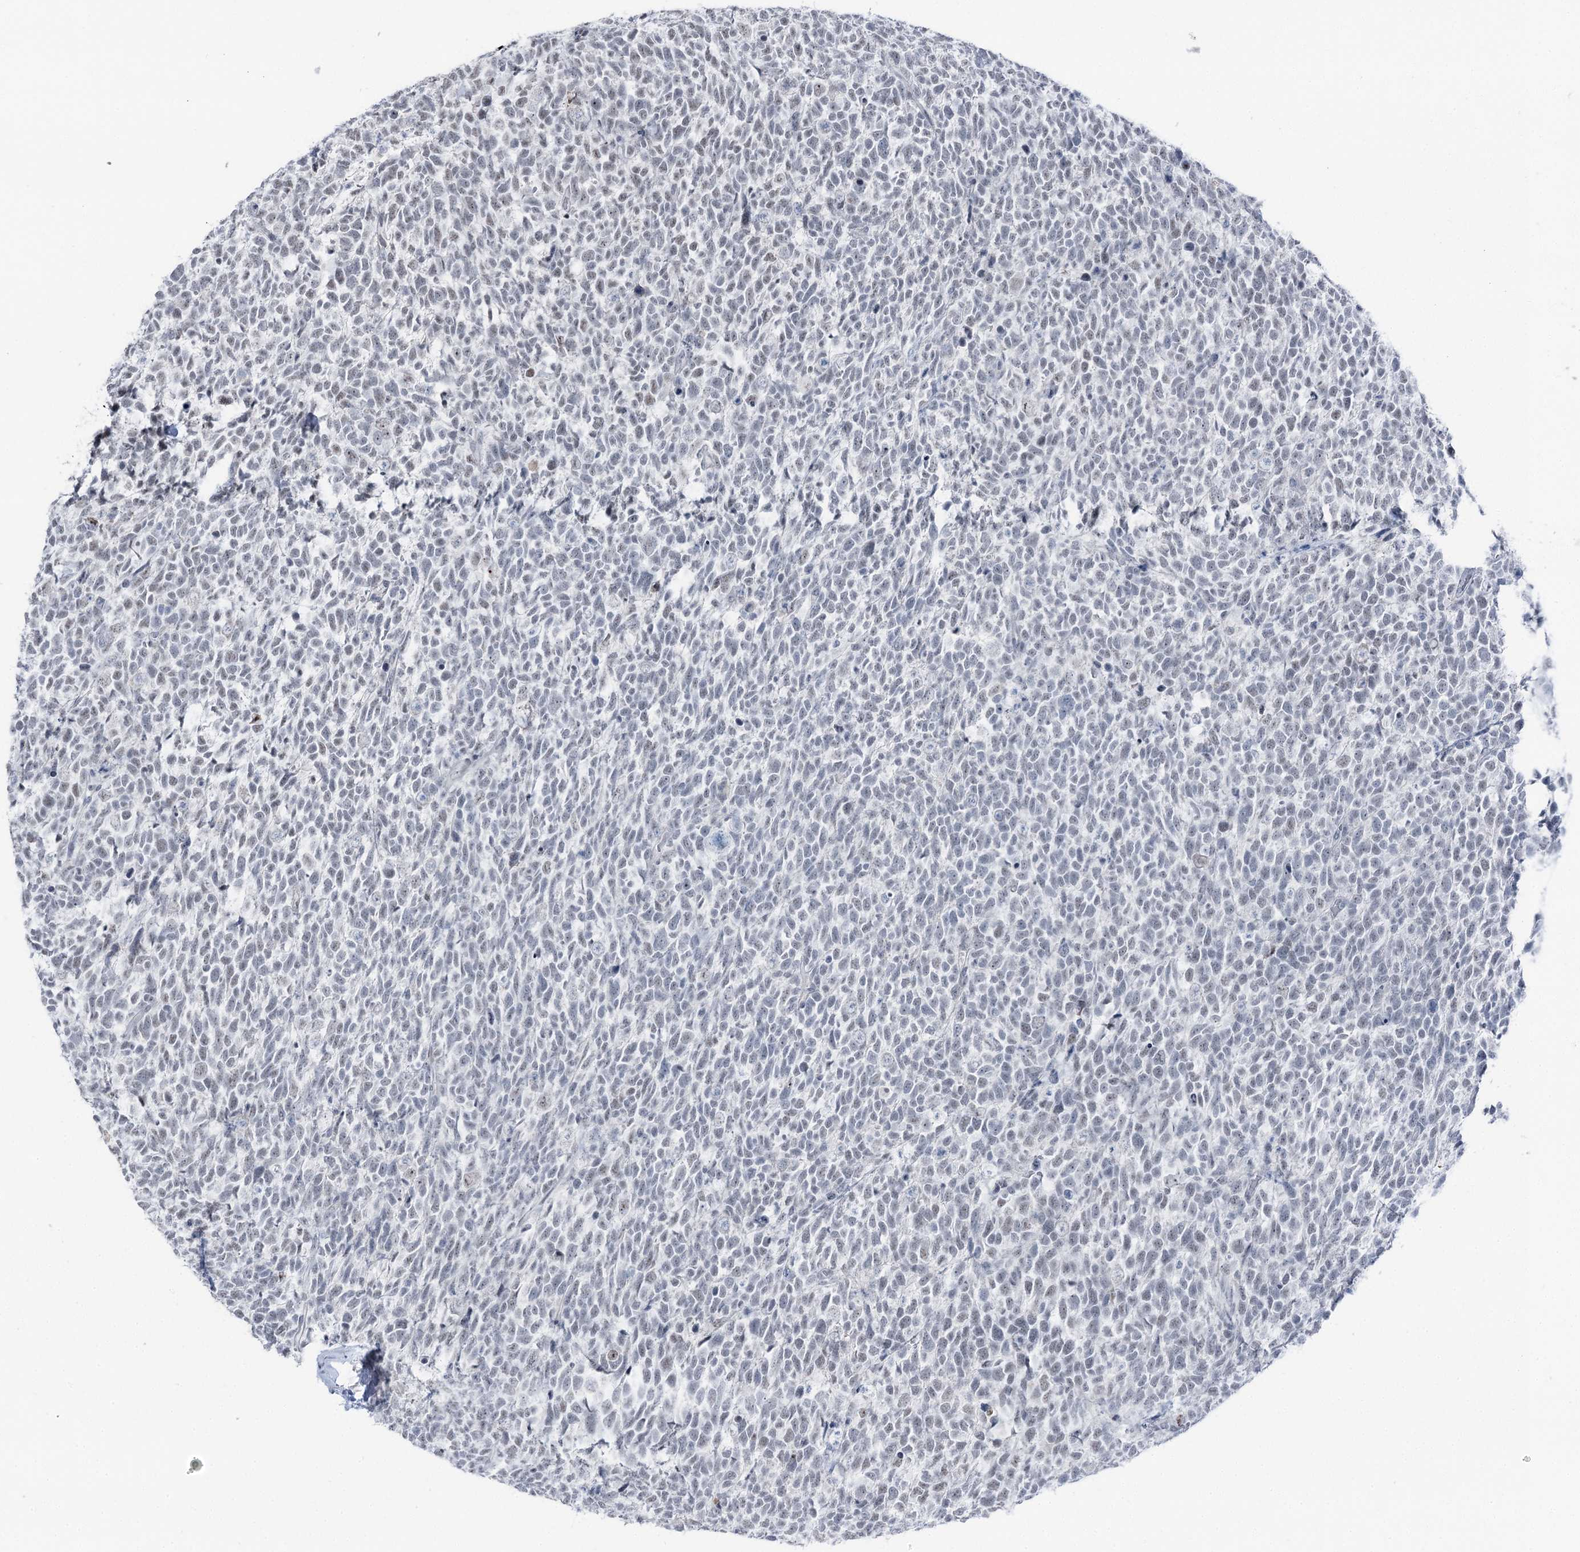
{"staining": {"intensity": "negative", "quantity": "none", "location": "none"}, "tissue": "urothelial cancer", "cell_type": "Tumor cells", "image_type": "cancer", "snomed": [{"axis": "morphology", "description": "Urothelial carcinoma, High grade"}, {"axis": "topography", "description": "Urinary bladder"}], "caption": "Image shows no significant protein staining in tumor cells of urothelial cancer.", "gene": "STEEP1", "patient": {"sex": "female", "age": 82}}